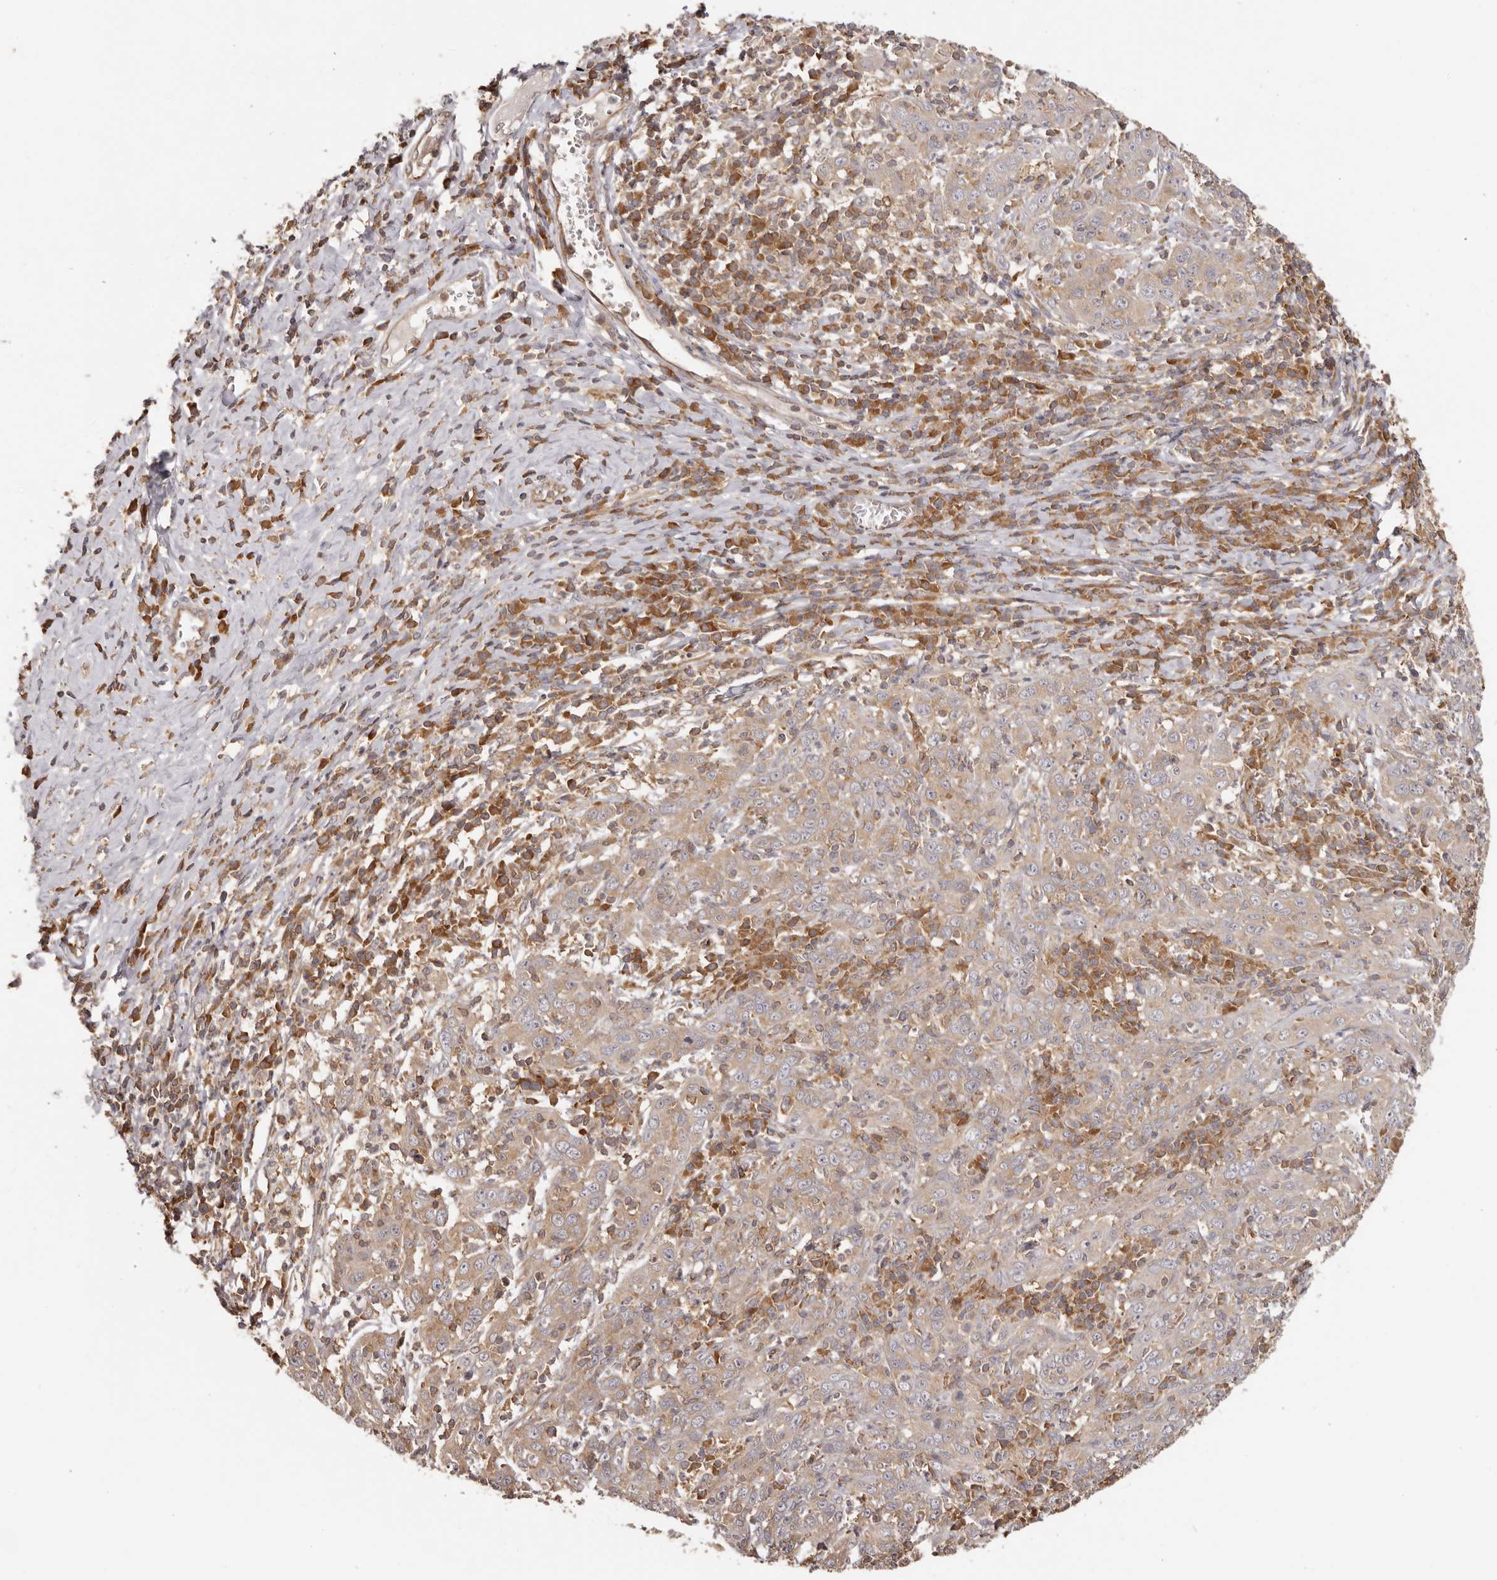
{"staining": {"intensity": "moderate", "quantity": ">75%", "location": "cytoplasmic/membranous"}, "tissue": "cervical cancer", "cell_type": "Tumor cells", "image_type": "cancer", "snomed": [{"axis": "morphology", "description": "Squamous cell carcinoma, NOS"}, {"axis": "topography", "description": "Cervix"}], "caption": "Moderate cytoplasmic/membranous protein expression is identified in approximately >75% of tumor cells in cervical cancer.", "gene": "EEF1E1", "patient": {"sex": "female", "age": 46}}